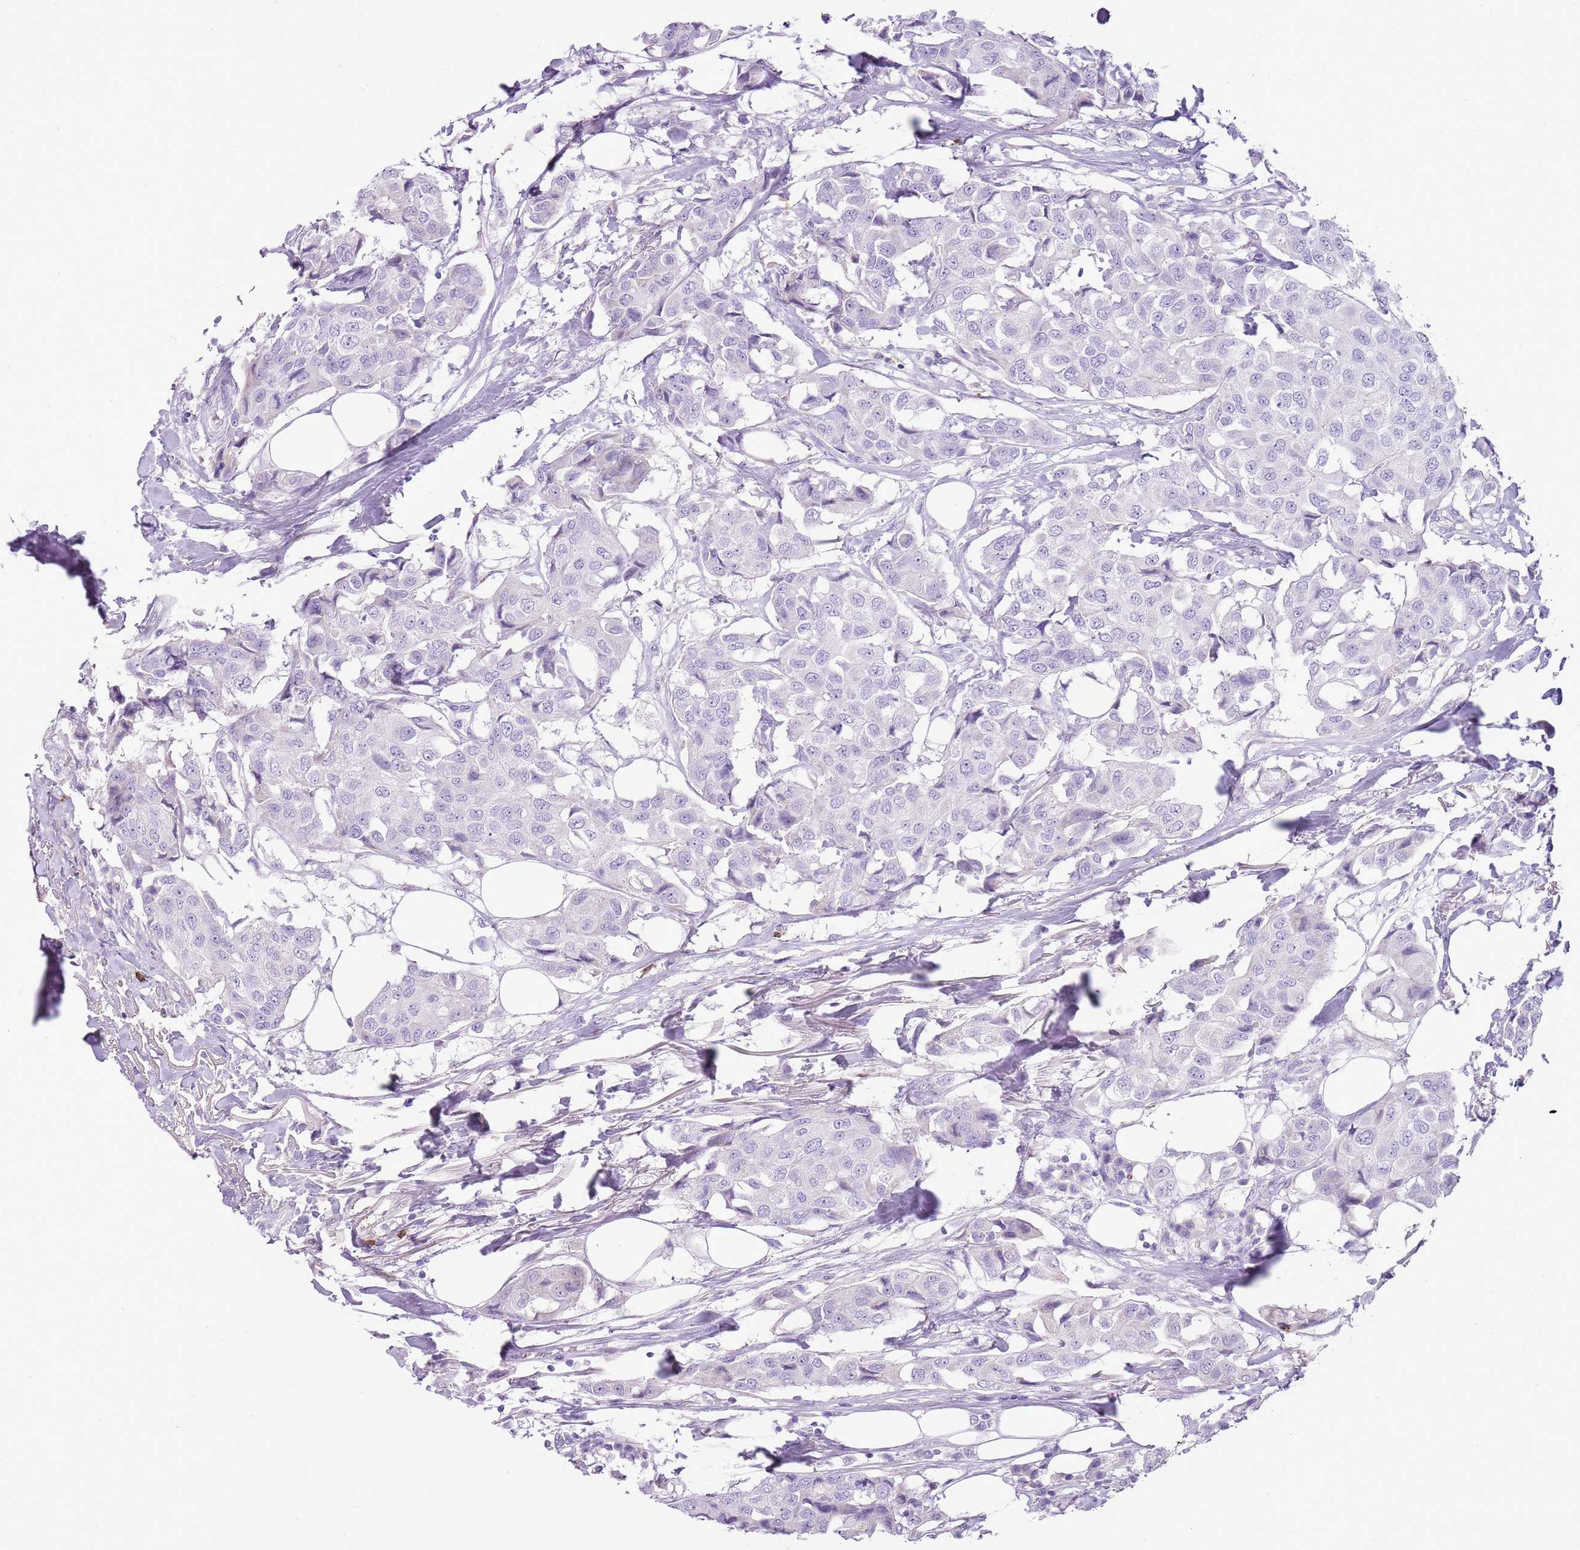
{"staining": {"intensity": "negative", "quantity": "none", "location": "none"}, "tissue": "breast cancer", "cell_type": "Tumor cells", "image_type": "cancer", "snomed": [{"axis": "morphology", "description": "Duct carcinoma"}, {"axis": "topography", "description": "Breast"}], "caption": "IHC of human breast cancer reveals no staining in tumor cells.", "gene": "CD177", "patient": {"sex": "female", "age": 80}}